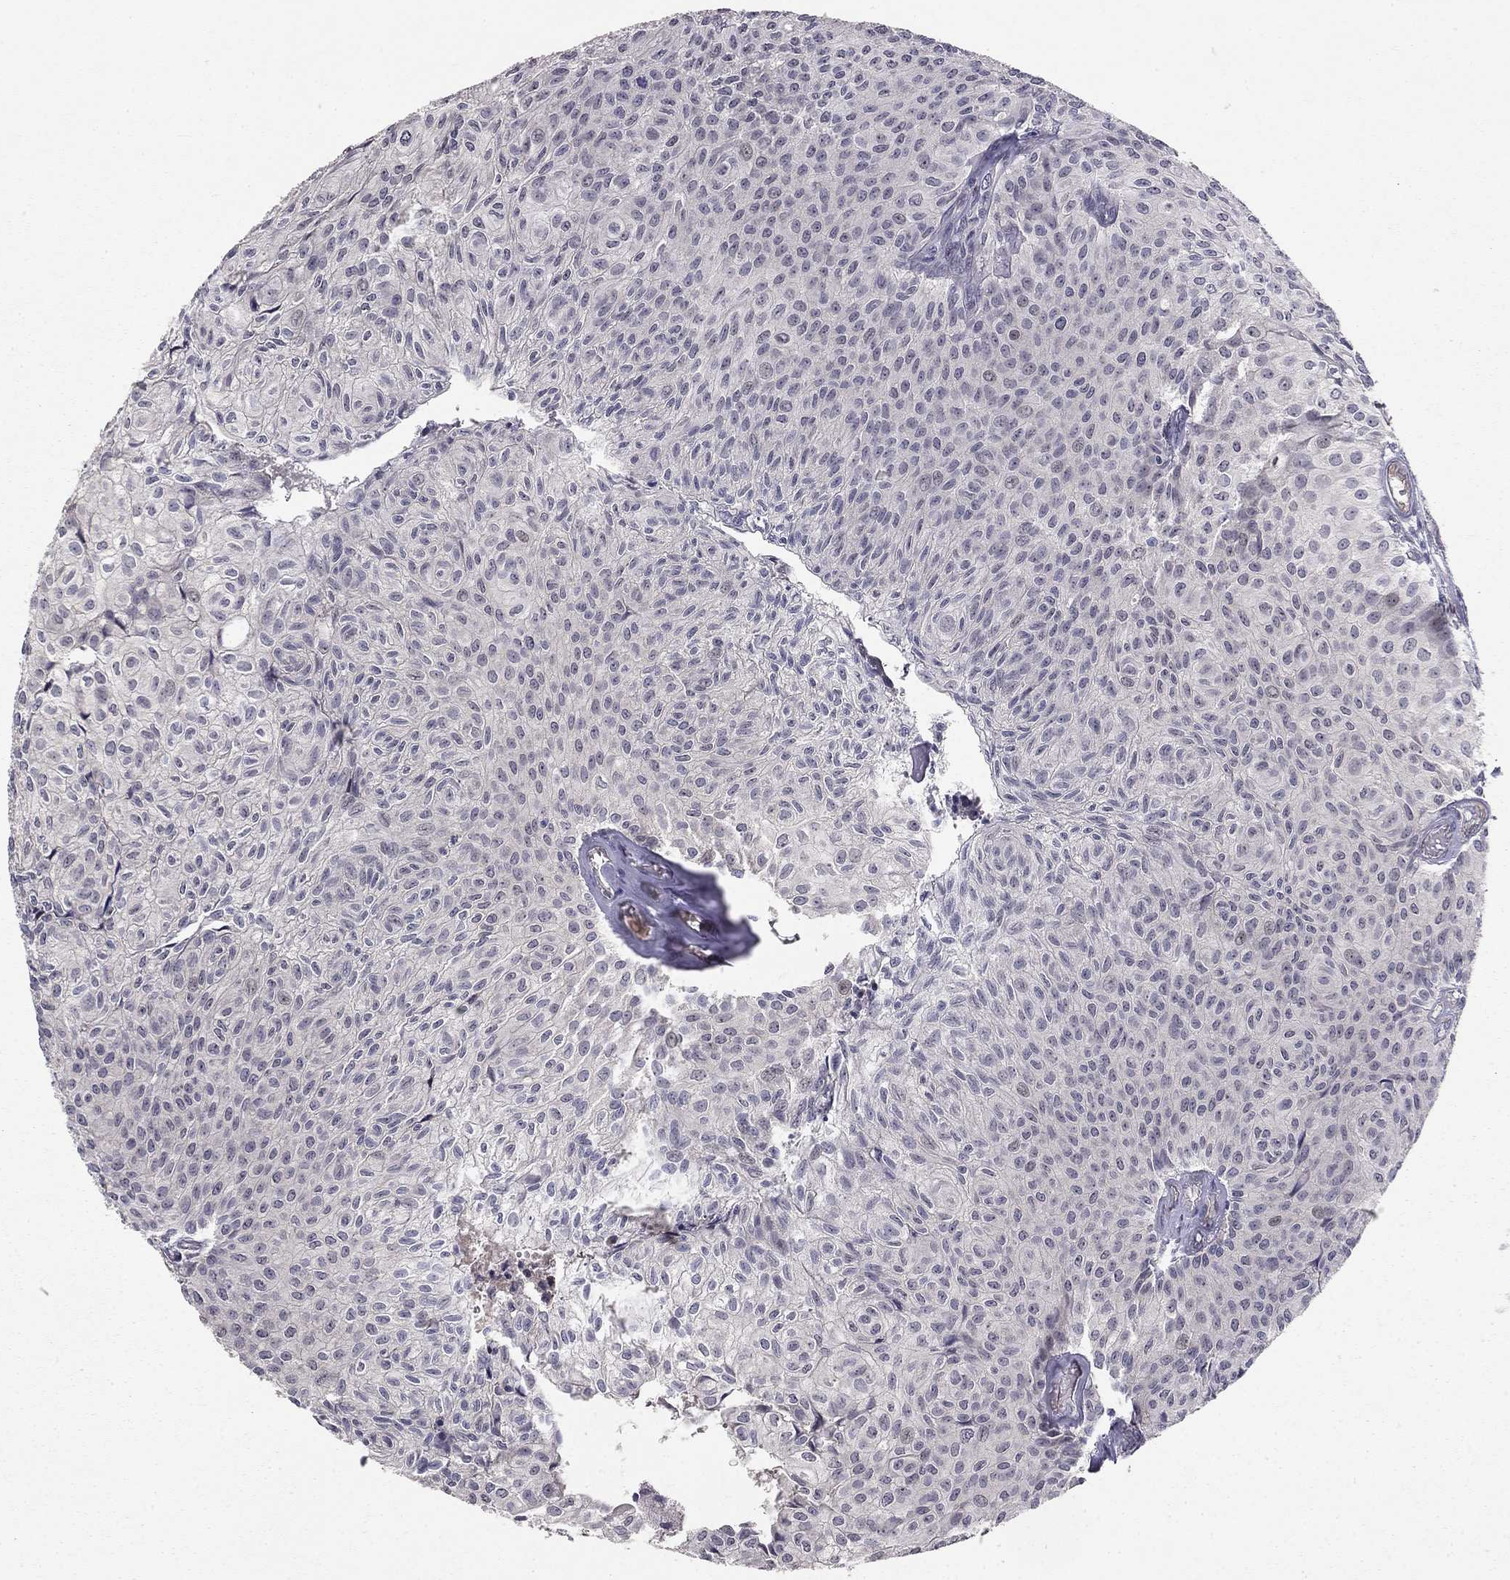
{"staining": {"intensity": "negative", "quantity": "none", "location": "none"}, "tissue": "urothelial cancer", "cell_type": "Tumor cells", "image_type": "cancer", "snomed": [{"axis": "morphology", "description": "Urothelial carcinoma, Low grade"}, {"axis": "topography", "description": "Urinary bladder"}], "caption": "A high-resolution histopathology image shows immunohistochemistry staining of urothelial cancer, which exhibits no significant expression in tumor cells.", "gene": "STXBP6", "patient": {"sex": "male", "age": 89}}